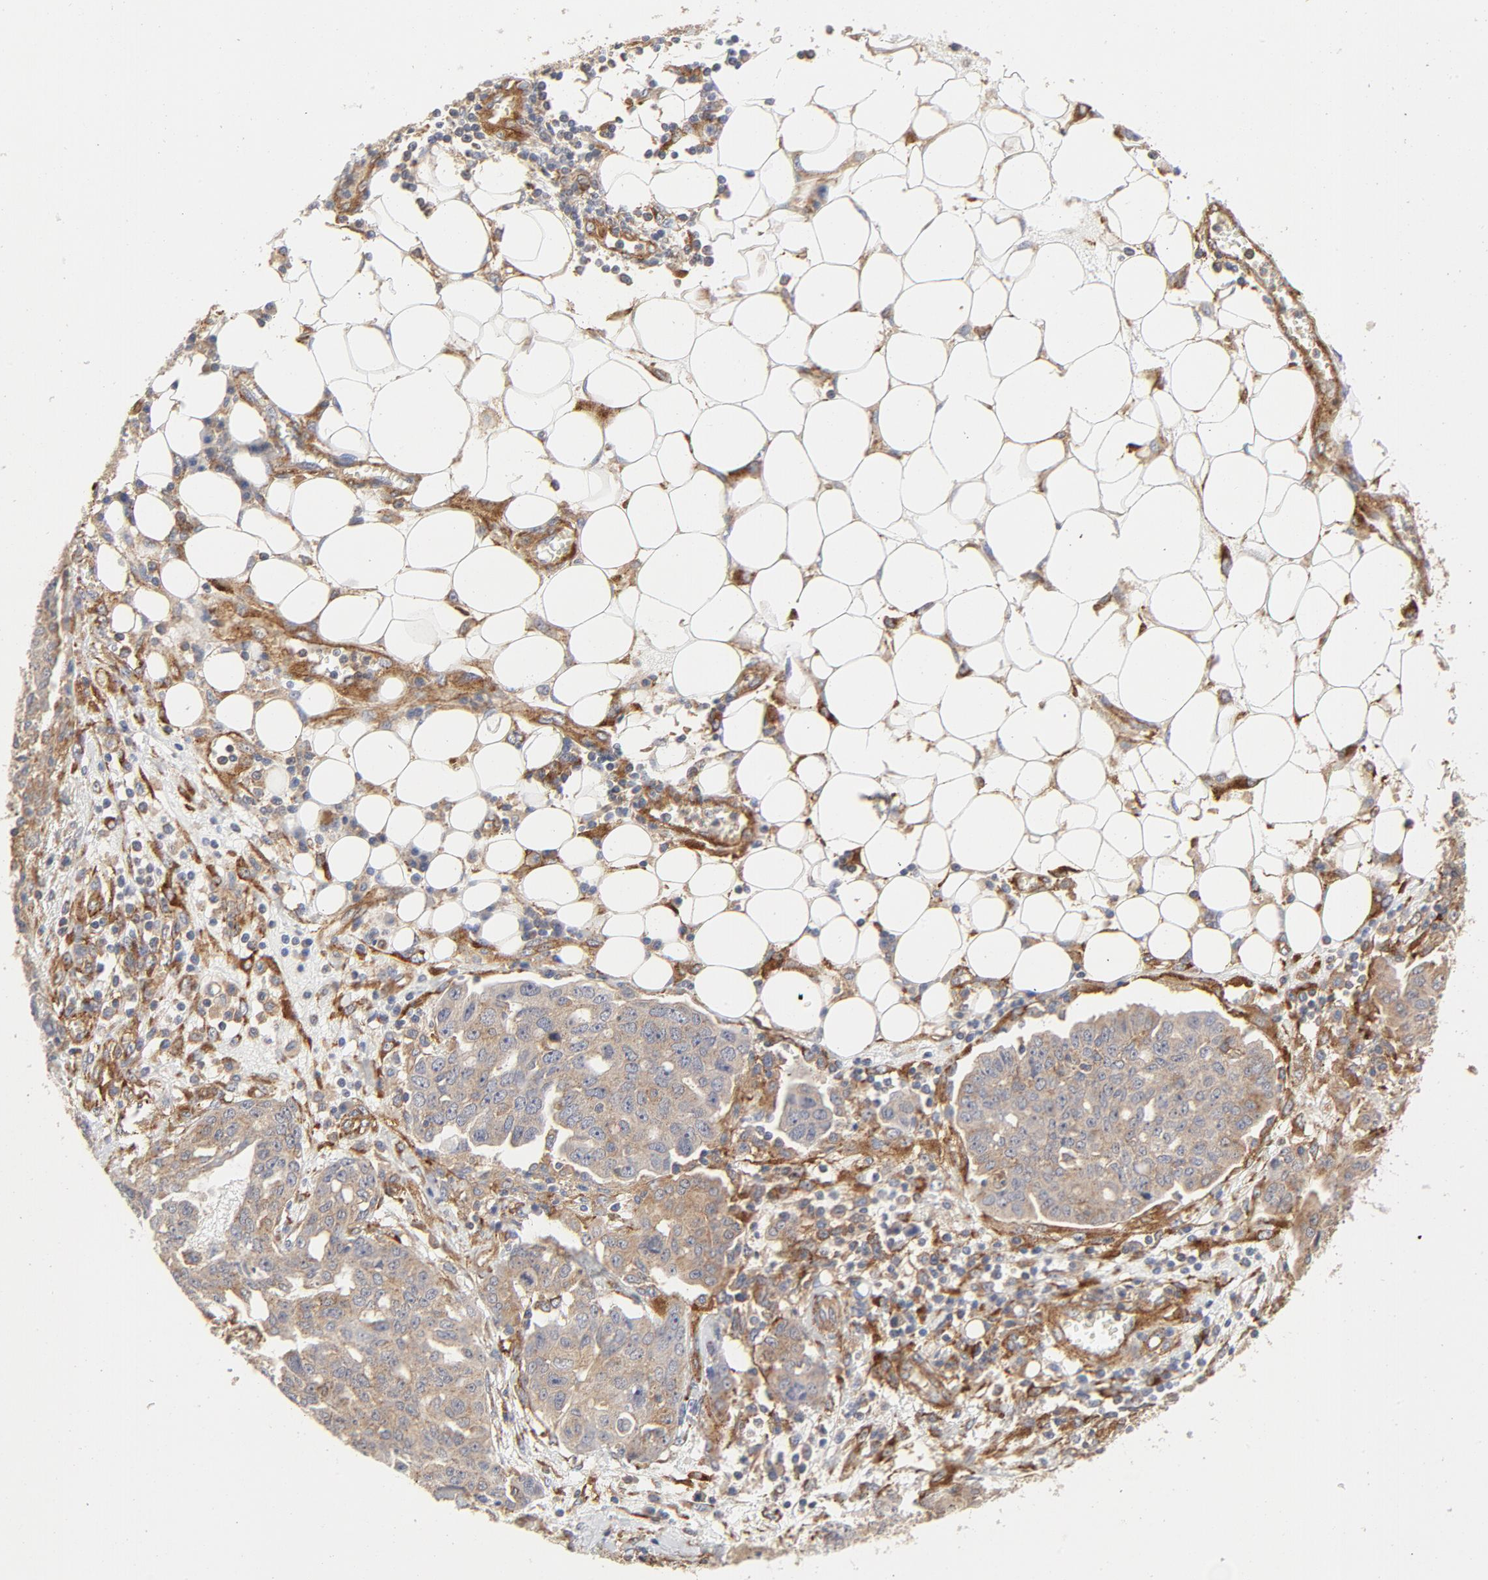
{"staining": {"intensity": "moderate", "quantity": ">75%", "location": "cytoplasmic/membranous"}, "tissue": "ovarian cancer", "cell_type": "Tumor cells", "image_type": "cancer", "snomed": [{"axis": "morphology", "description": "Cystadenocarcinoma, serous, NOS"}, {"axis": "topography", "description": "Soft tissue"}, {"axis": "topography", "description": "Ovary"}], "caption": "Human ovarian cancer stained with a protein marker displays moderate staining in tumor cells.", "gene": "AP2A1", "patient": {"sex": "female", "age": 57}}